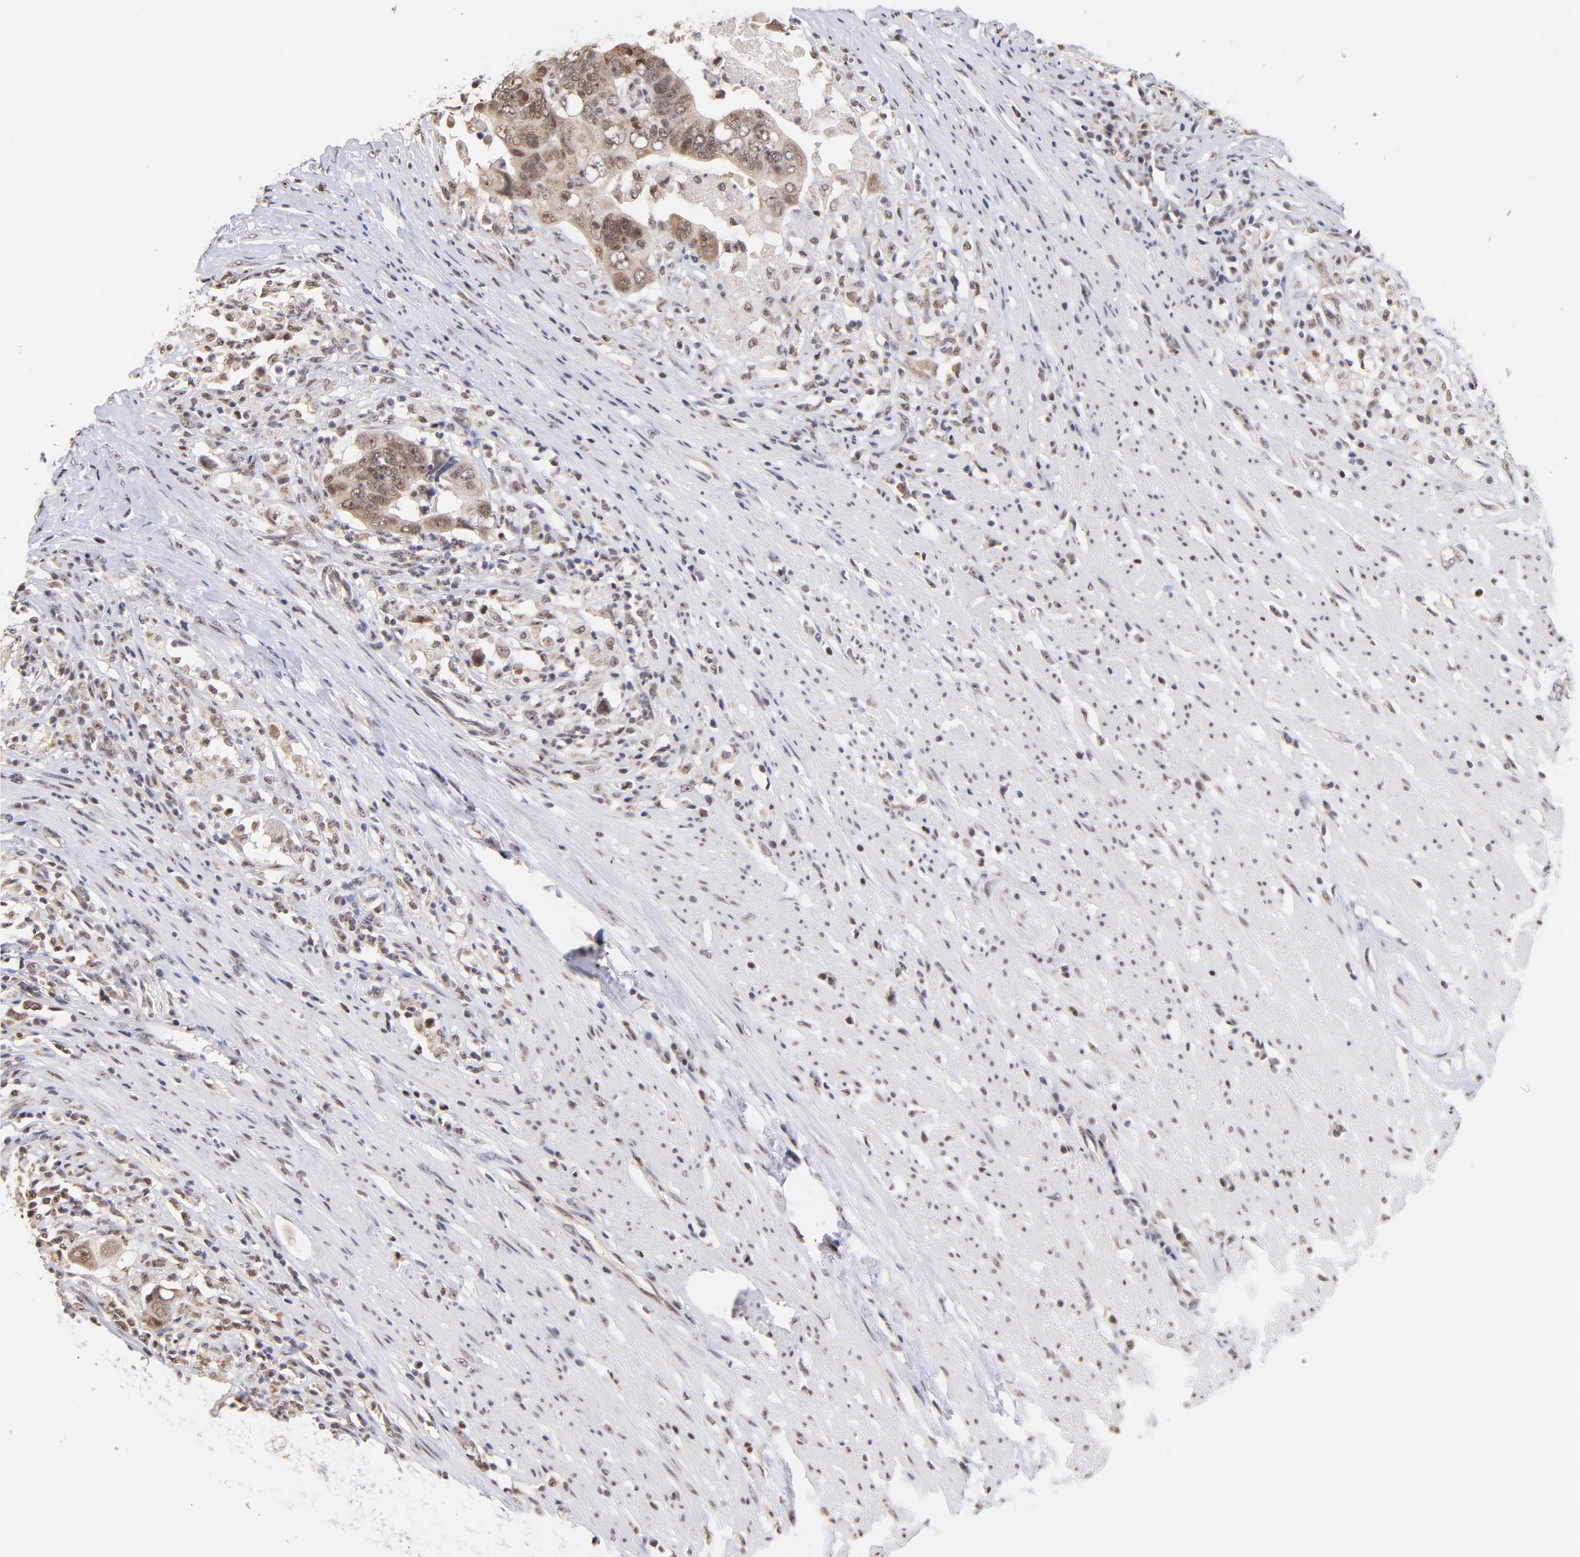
{"staining": {"intensity": "weak", "quantity": ">75%", "location": "cytoplasmic/membranous"}, "tissue": "colorectal cancer", "cell_type": "Tumor cells", "image_type": "cancer", "snomed": [{"axis": "morphology", "description": "Adenocarcinoma, NOS"}, {"axis": "topography", "description": "Rectum"}], "caption": "Colorectal cancer tissue displays weak cytoplasmic/membranous staining in approximately >75% of tumor cells, visualized by immunohistochemistry.", "gene": "ZNF670", "patient": {"sex": "male", "age": 53}}